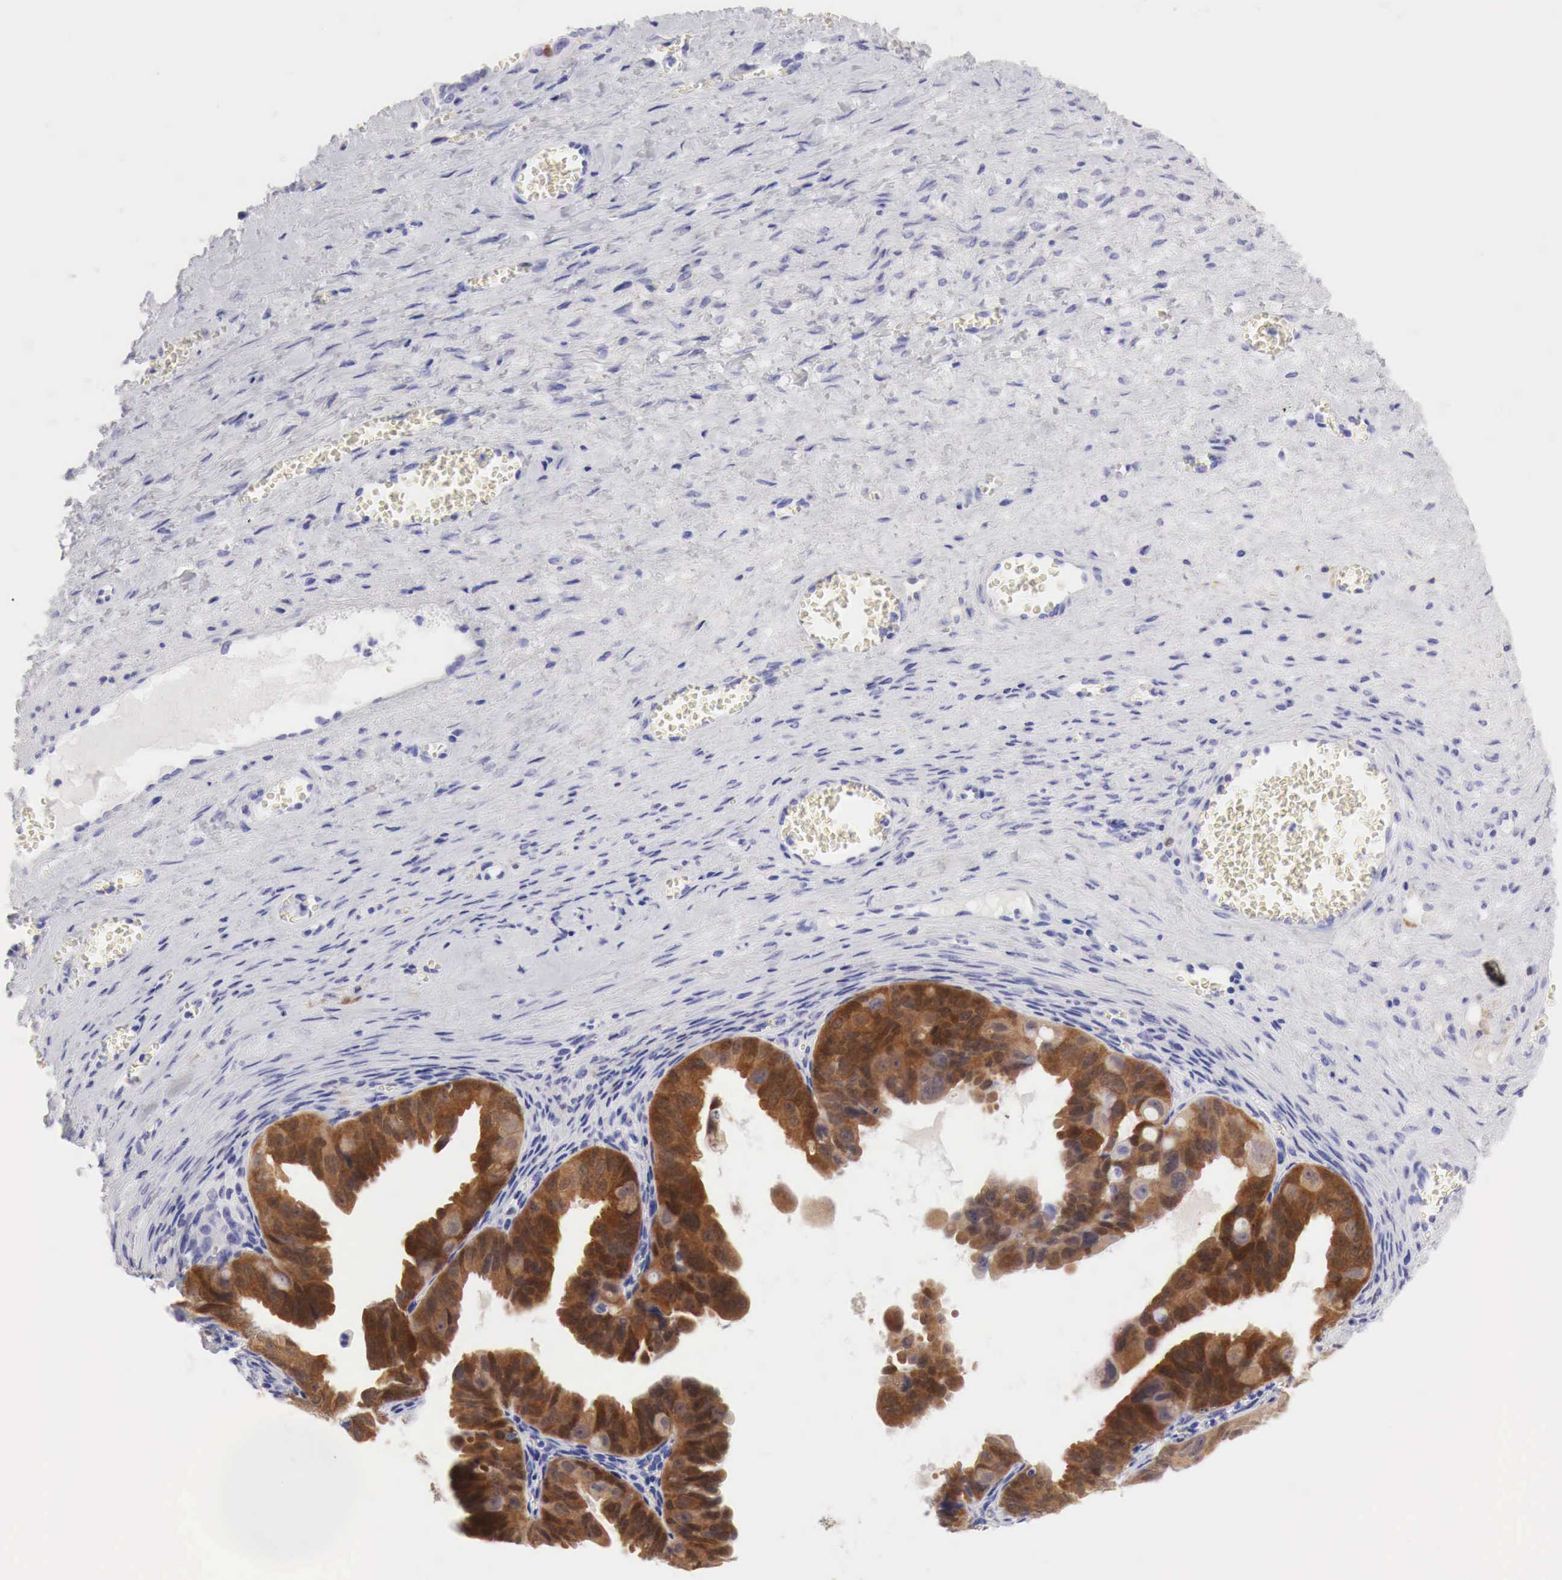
{"staining": {"intensity": "strong", "quantity": ">75%", "location": "cytoplasmic/membranous"}, "tissue": "ovarian cancer", "cell_type": "Tumor cells", "image_type": "cancer", "snomed": [{"axis": "morphology", "description": "Carcinoma, endometroid"}, {"axis": "topography", "description": "Ovary"}], "caption": "Protein staining of ovarian cancer (endometroid carcinoma) tissue demonstrates strong cytoplasmic/membranous expression in approximately >75% of tumor cells. (brown staining indicates protein expression, while blue staining denotes nuclei).", "gene": "CDKN2A", "patient": {"sex": "female", "age": 85}}